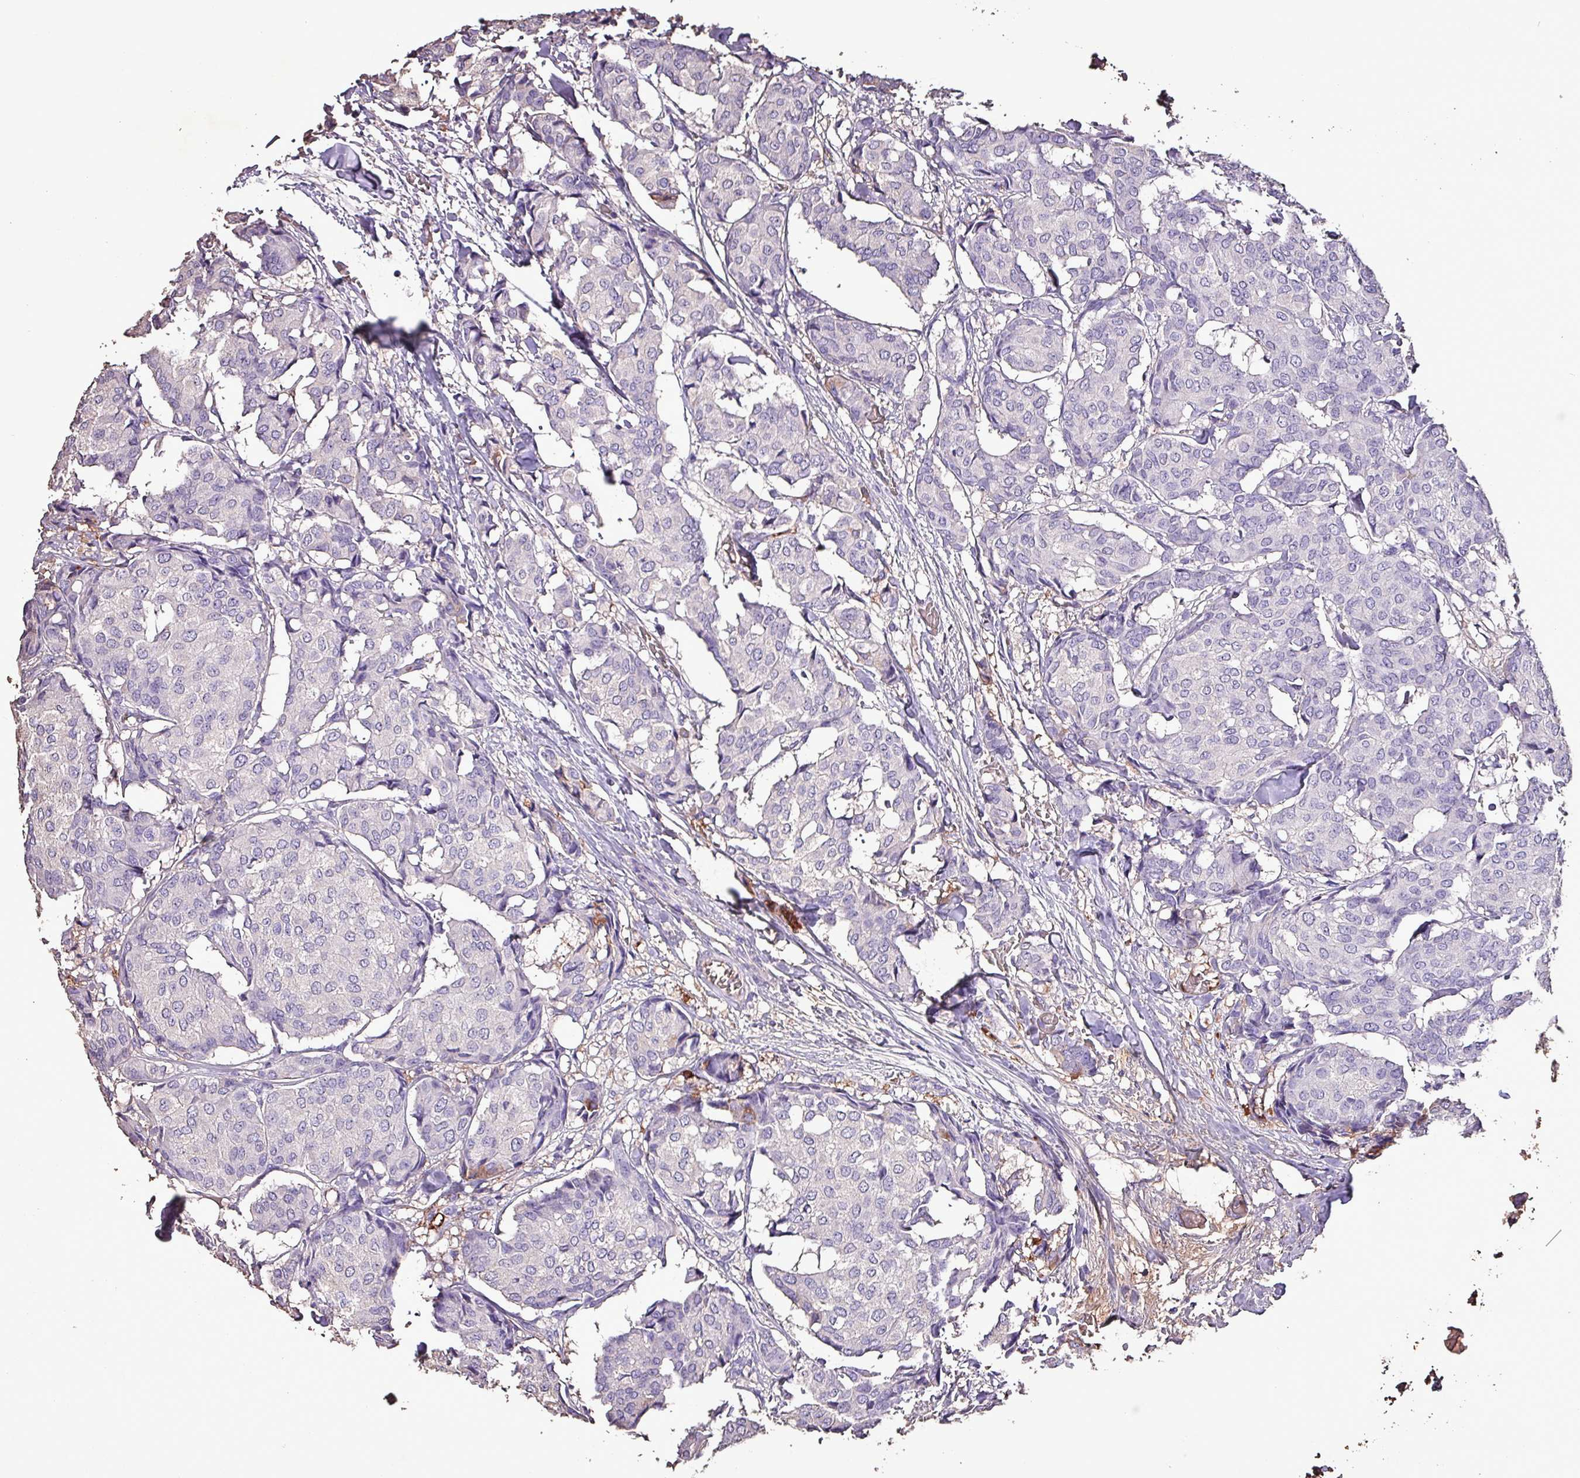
{"staining": {"intensity": "negative", "quantity": "none", "location": "none"}, "tissue": "breast cancer", "cell_type": "Tumor cells", "image_type": "cancer", "snomed": [{"axis": "morphology", "description": "Duct carcinoma"}, {"axis": "topography", "description": "Breast"}], "caption": "A high-resolution micrograph shows immunohistochemistry (IHC) staining of infiltrating ductal carcinoma (breast), which shows no significant expression in tumor cells. (DAB immunohistochemistry (IHC) with hematoxylin counter stain).", "gene": "HP", "patient": {"sex": "female", "age": 75}}